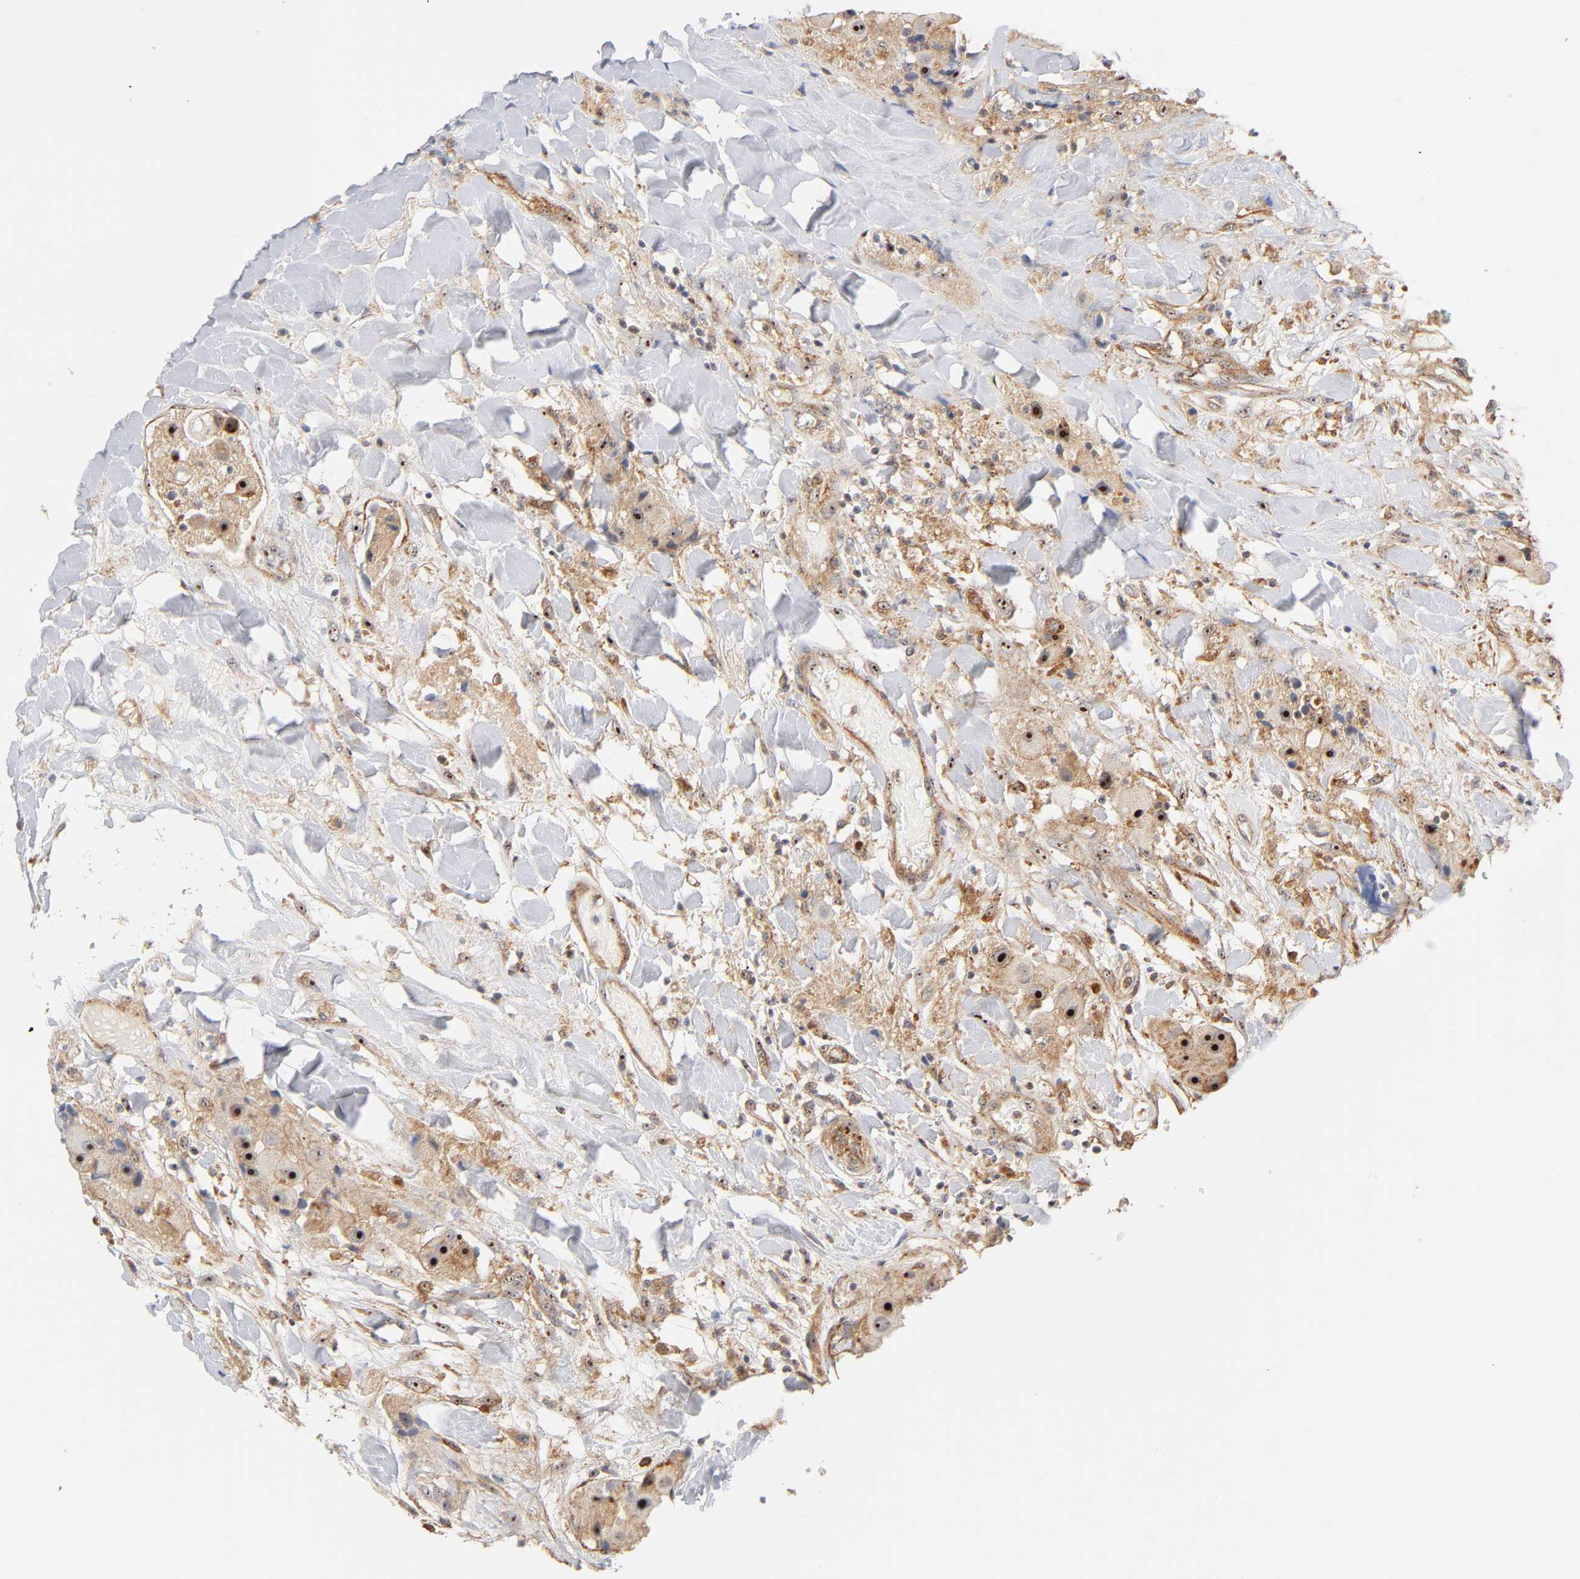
{"staining": {"intensity": "strong", "quantity": ">75%", "location": "cytoplasmic/membranous,nuclear"}, "tissue": "head and neck cancer", "cell_type": "Tumor cells", "image_type": "cancer", "snomed": [{"axis": "morphology", "description": "Normal tissue, NOS"}, {"axis": "morphology", "description": "Adenocarcinoma, NOS"}, {"axis": "topography", "description": "Salivary gland"}, {"axis": "topography", "description": "Head-Neck"}], "caption": "Immunohistochemical staining of head and neck adenocarcinoma reveals high levels of strong cytoplasmic/membranous and nuclear protein expression in about >75% of tumor cells.", "gene": "PLD1", "patient": {"sex": "male", "age": 80}}